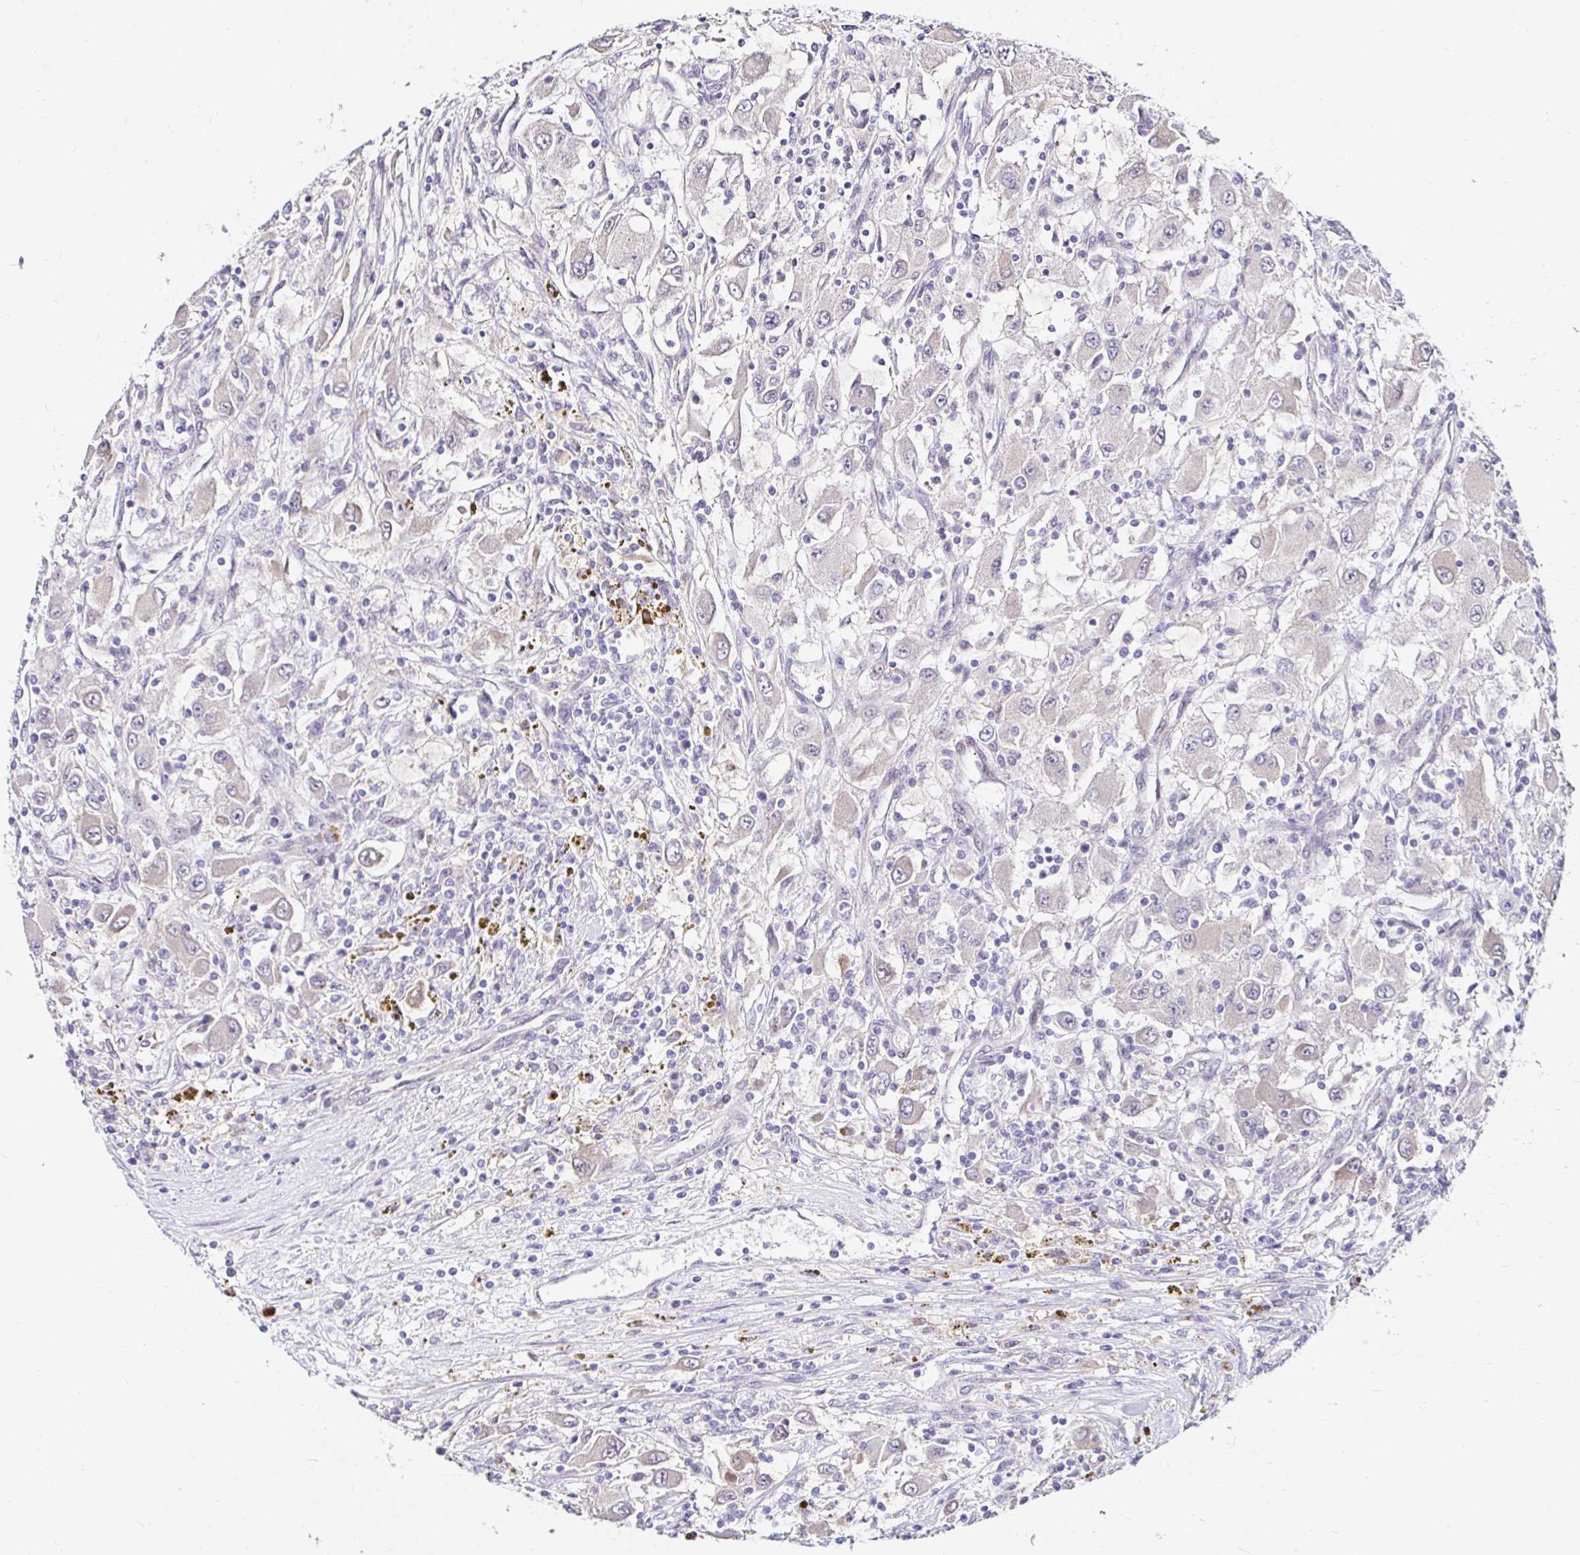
{"staining": {"intensity": "weak", "quantity": "<25%", "location": "cytoplasmic/membranous"}, "tissue": "renal cancer", "cell_type": "Tumor cells", "image_type": "cancer", "snomed": [{"axis": "morphology", "description": "Adenocarcinoma, NOS"}, {"axis": "topography", "description": "Kidney"}], "caption": "The image displays no staining of tumor cells in renal adenocarcinoma.", "gene": "GUCY1A1", "patient": {"sex": "female", "age": 67}}